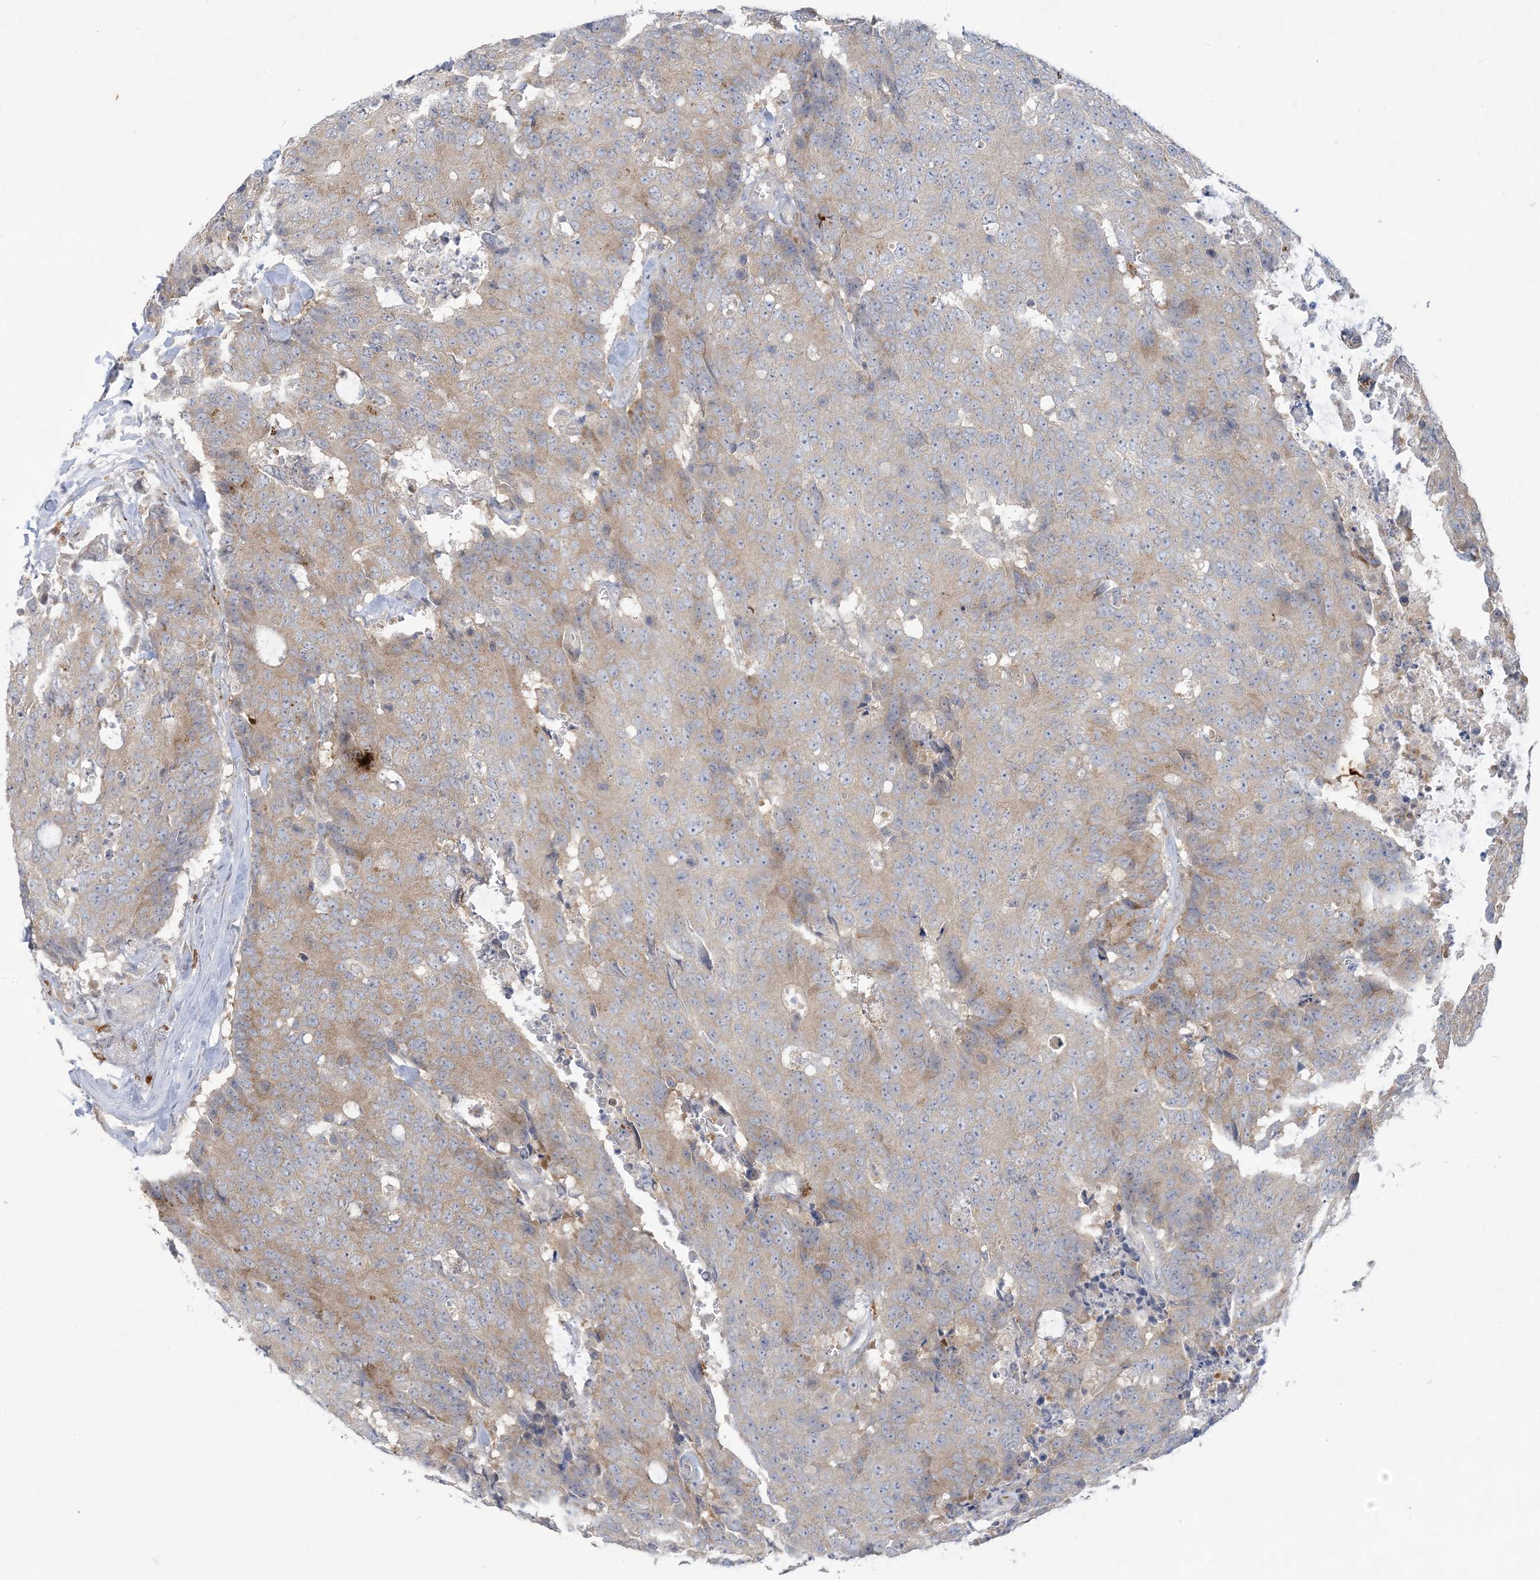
{"staining": {"intensity": "weak", "quantity": "25%-75%", "location": "cytoplasmic/membranous"}, "tissue": "colorectal cancer", "cell_type": "Tumor cells", "image_type": "cancer", "snomed": [{"axis": "morphology", "description": "Adenocarcinoma, NOS"}, {"axis": "topography", "description": "Colon"}], "caption": "High-magnification brightfield microscopy of colorectal cancer (adenocarcinoma) stained with DAB (3,3'-diaminobenzidine) (brown) and counterstained with hematoxylin (blue). tumor cells exhibit weak cytoplasmic/membranous positivity is appreciated in approximately25%-75% of cells. Nuclei are stained in blue.", "gene": "KIF3A", "patient": {"sex": "female", "age": 86}}